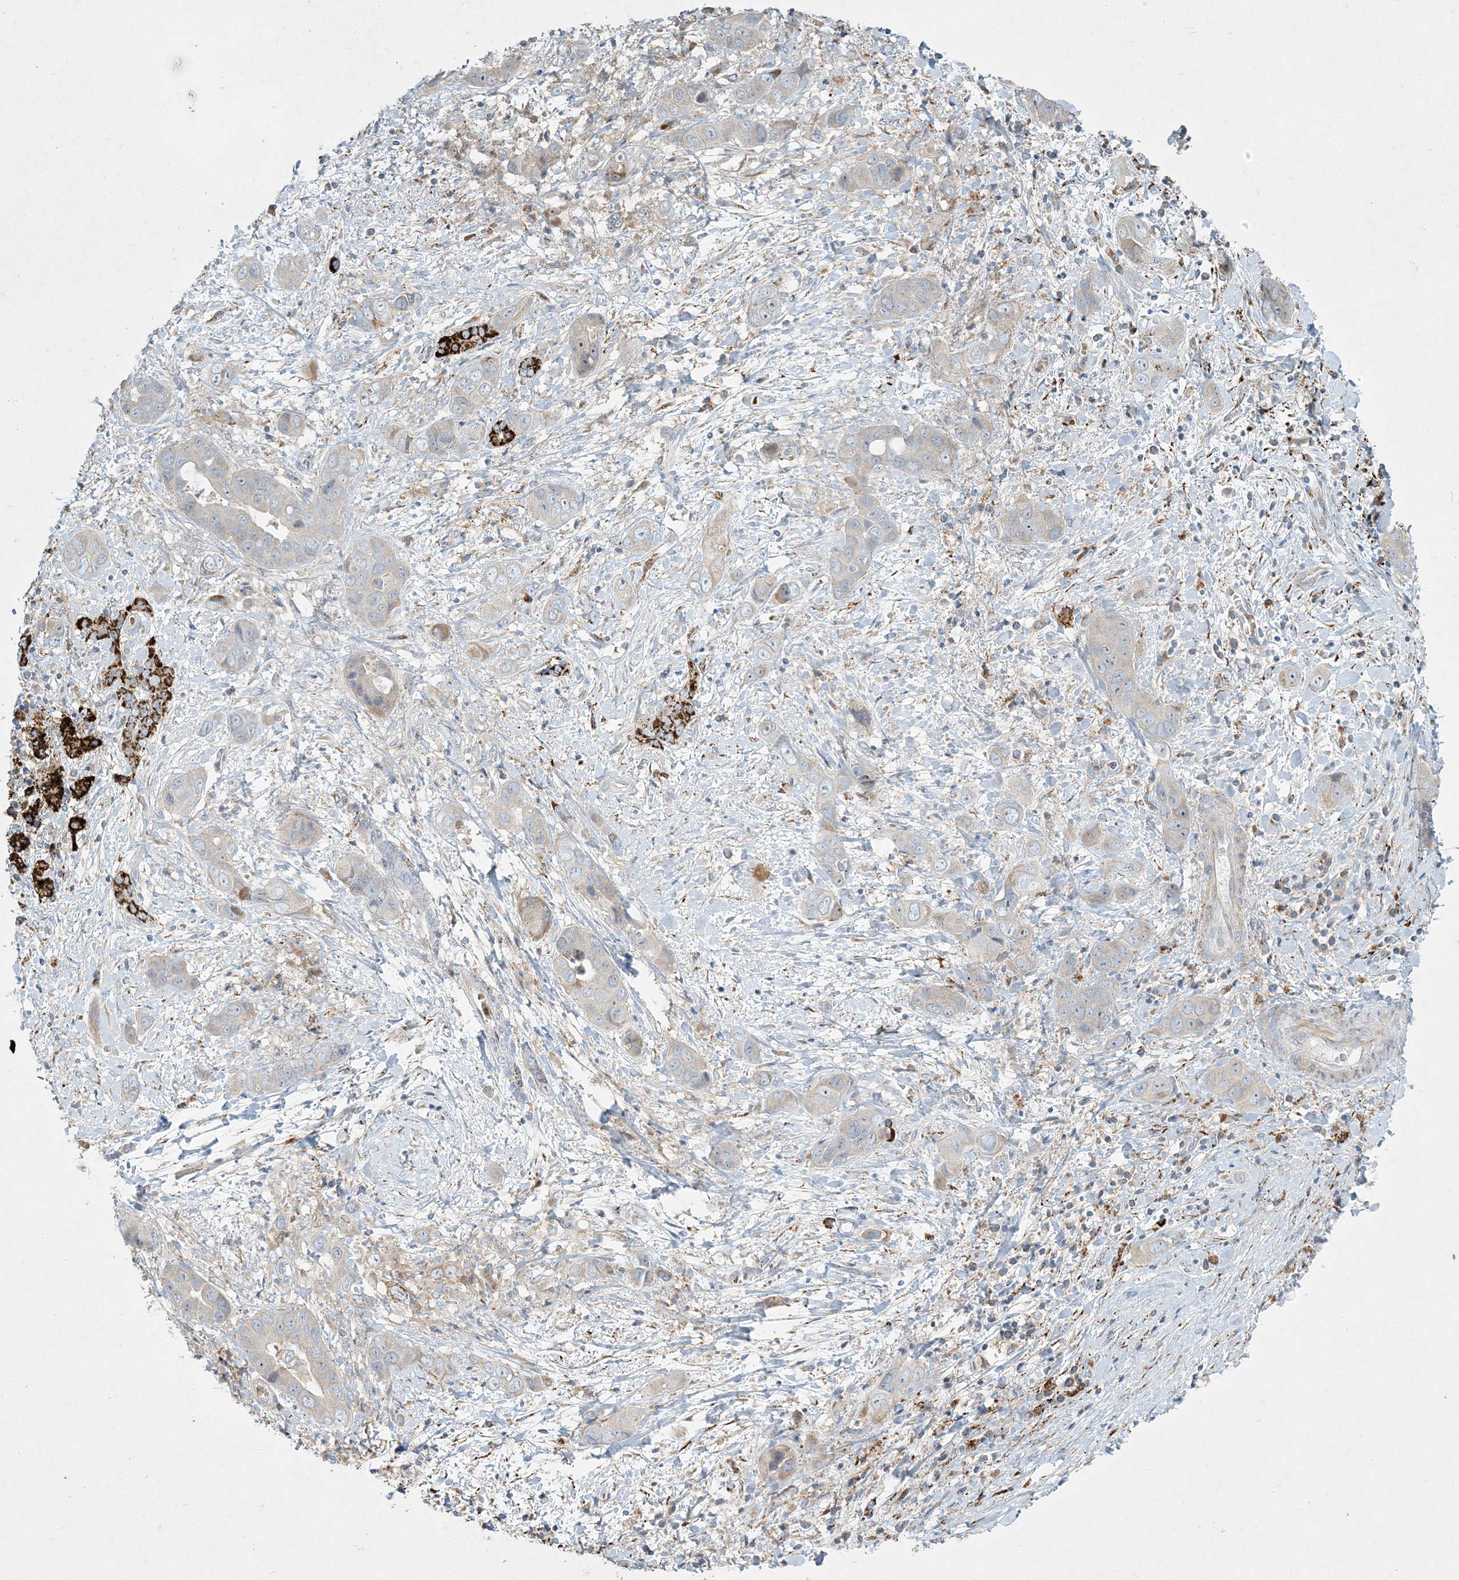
{"staining": {"intensity": "weak", "quantity": "<25%", "location": "cytoplasmic/membranous,nuclear"}, "tissue": "liver cancer", "cell_type": "Tumor cells", "image_type": "cancer", "snomed": [{"axis": "morphology", "description": "Cholangiocarcinoma"}, {"axis": "topography", "description": "Liver"}], "caption": "This is an immunohistochemistry histopathology image of human liver cancer. There is no positivity in tumor cells.", "gene": "LTN1", "patient": {"sex": "female", "age": 52}}